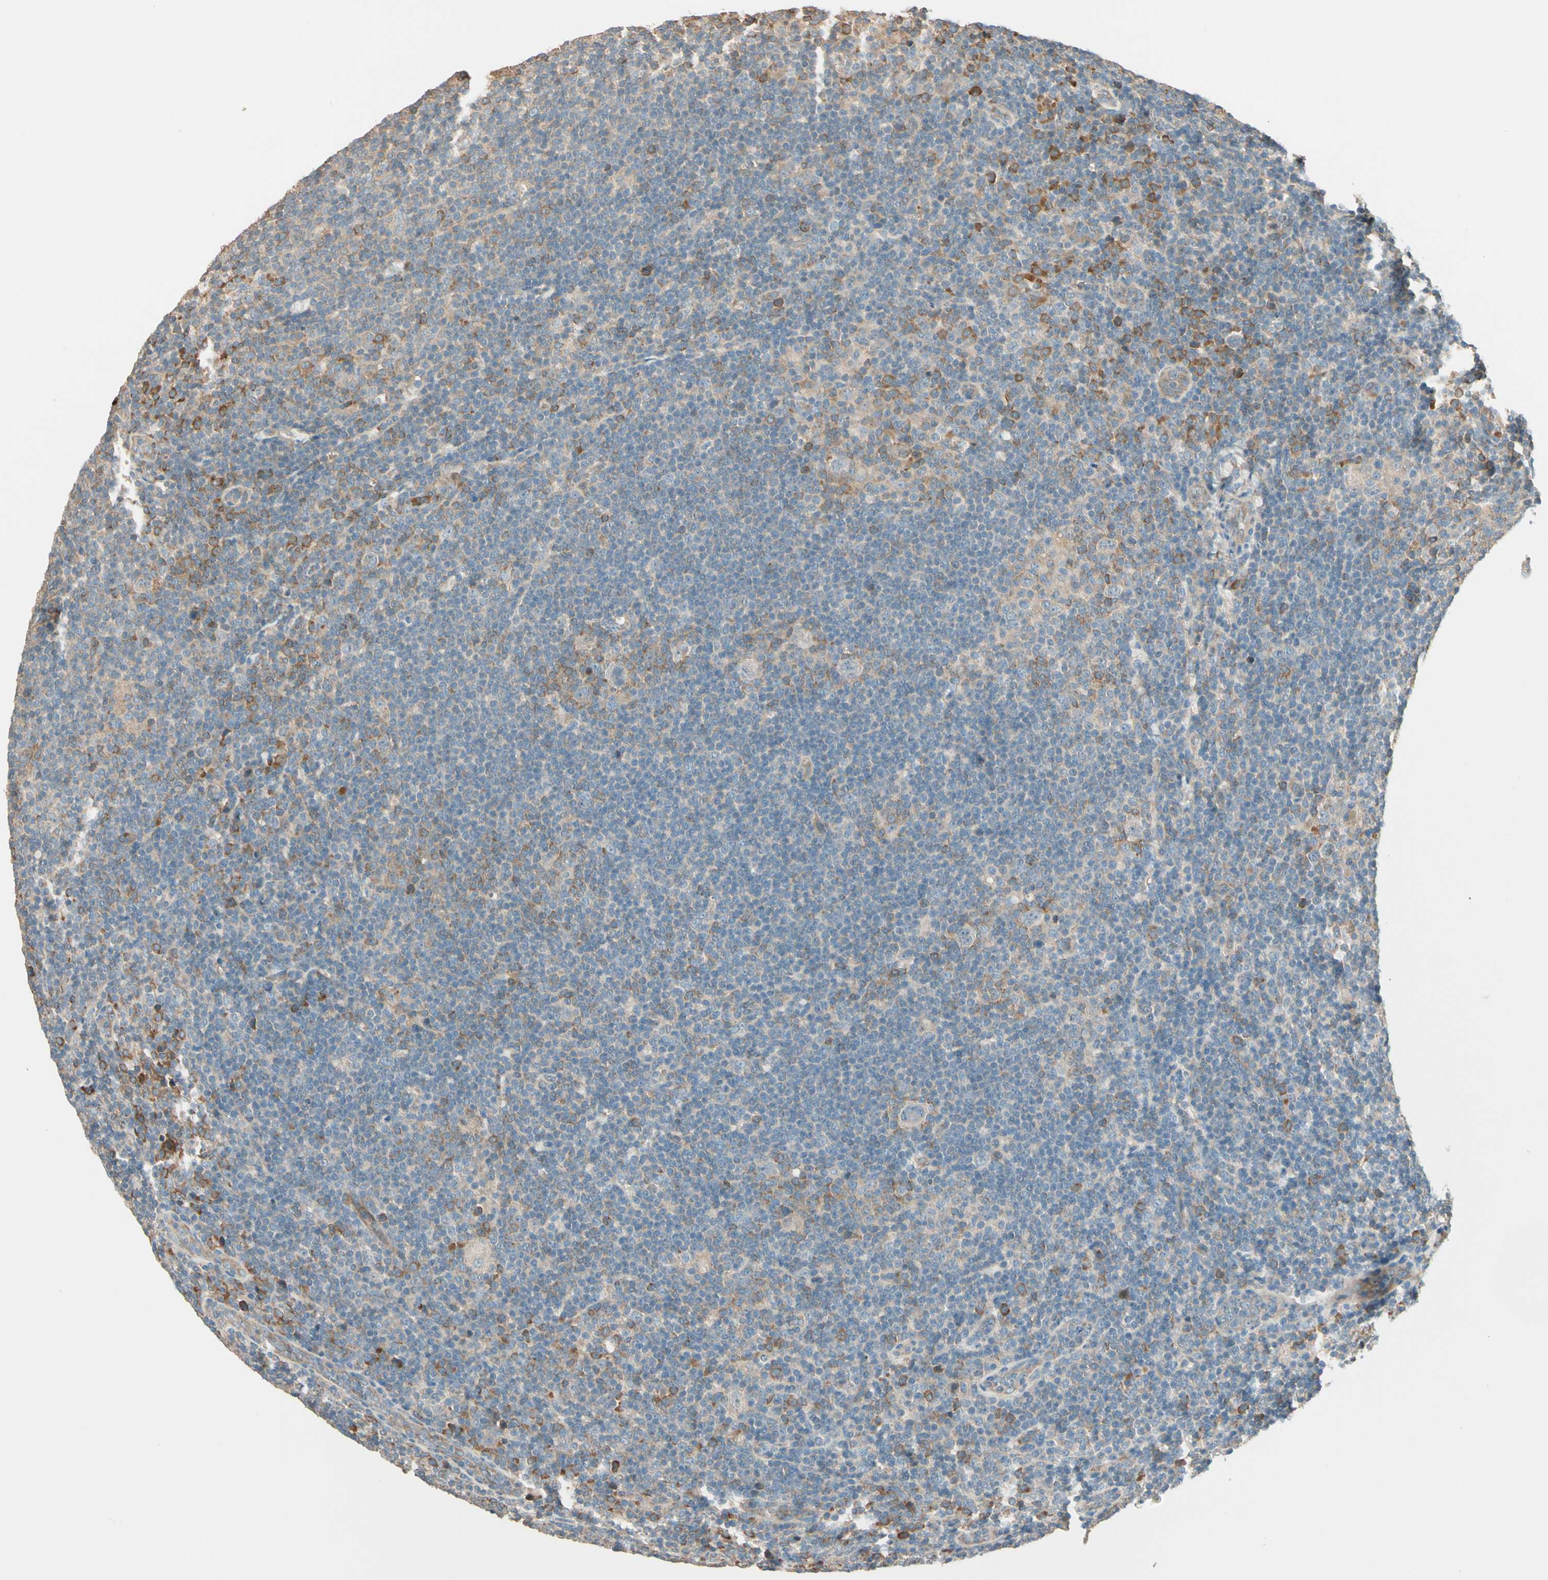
{"staining": {"intensity": "weak", "quantity": ">75%", "location": "cytoplasmic/membranous"}, "tissue": "lymphoma", "cell_type": "Tumor cells", "image_type": "cancer", "snomed": [{"axis": "morphology", "description": "Hodgkin's disease, NOS"}, {"axis": "topography", "description": "Lymph node"}], "caption": "The immunohistochemical stain labels weak cytoplasmic/membranous expression in tumor cells of Hodgkin's disease tissue.", "gene": "TNFRSF21", "patient": {"sex": "female", "age": 57}}